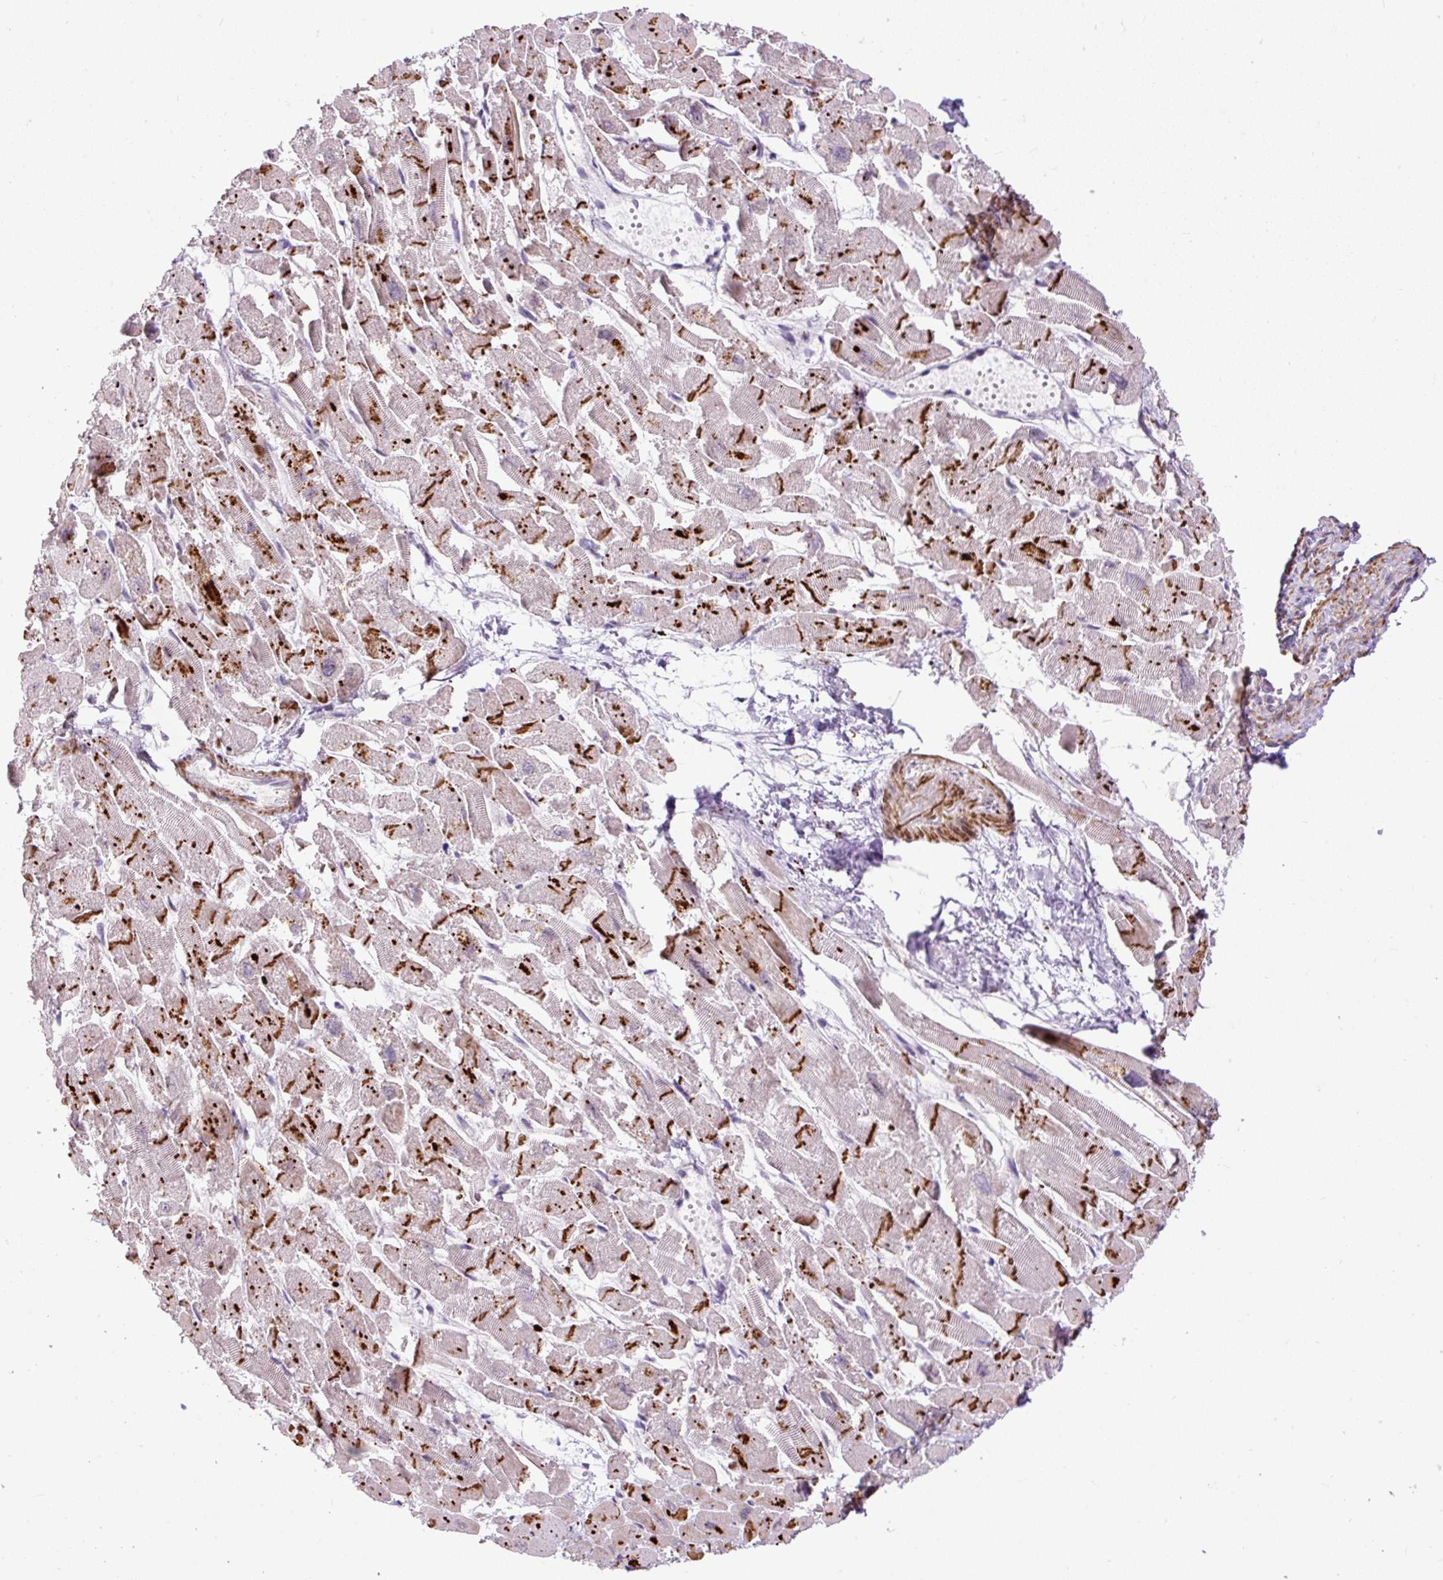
{"staining": {"intensity": "strong", "quantity": "25%-75%", "location": "cytoplasmic/membranous"}, "tissue": "heart muscle", "cell_type": "Cardiomyocytes", "image_type": "normal", "snomed": [{"axis": "morphology", "description": "Normal tissue, NOS"}, {"axis": "topography", "description": "Heart"}], "caption": "Protein expression analysis of unremarkable human heart muscle reveals strong cytoplasmic/membranous expression in about 25%-75% of cardiomyocytes. (DAB (3,3'-diaminobenzidine) IHC with brightfield microscopy, high magnification).", "gene": "ZNF197", "patient": {"sex": "male", "age": 54}}